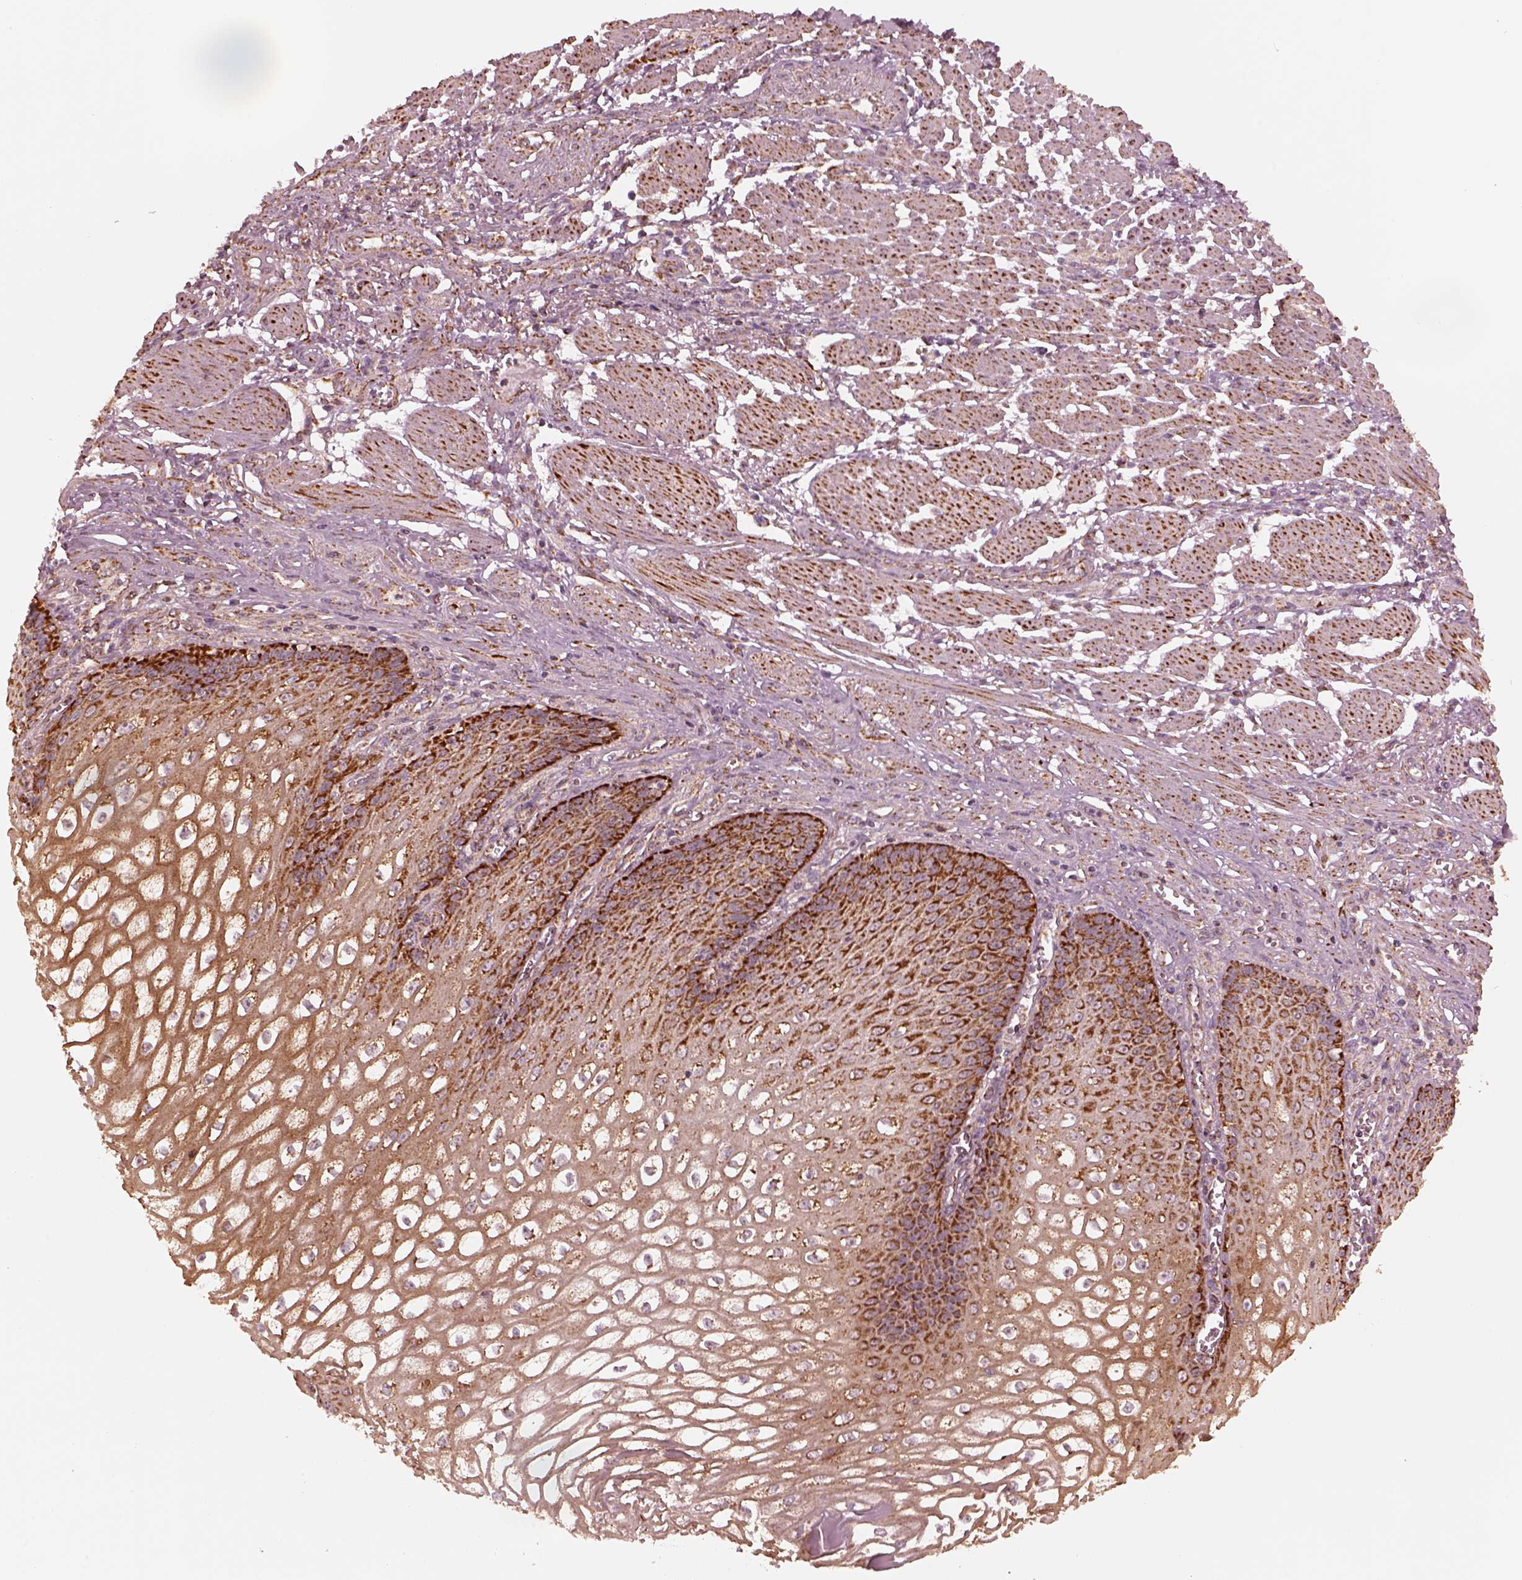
{"staining": {"intensity": "moderate", "quantity": ">75%", "location": "cytoplasmic/membranous"}, "tissue": "esophagus", "cell_type": "Squamous epithelial cells", "image_type": "normal", "snomed": [{"axis": "morphology", "description": "Normal tissue, NOS"}, {"axis": "topography", "description": "Esophagus"}], "caption": "Protein analysis of normal esophagus reveals moderate cytoplasmic/membranous positivity in about >75% of squamous epithelial cells. (DAB (3,3'-diaminobenzidine) IHC, brown staining for protein, blue staining for nuclei).", "gene": "NDUFB10", "patient": {"sex": "male", "age": 58}}